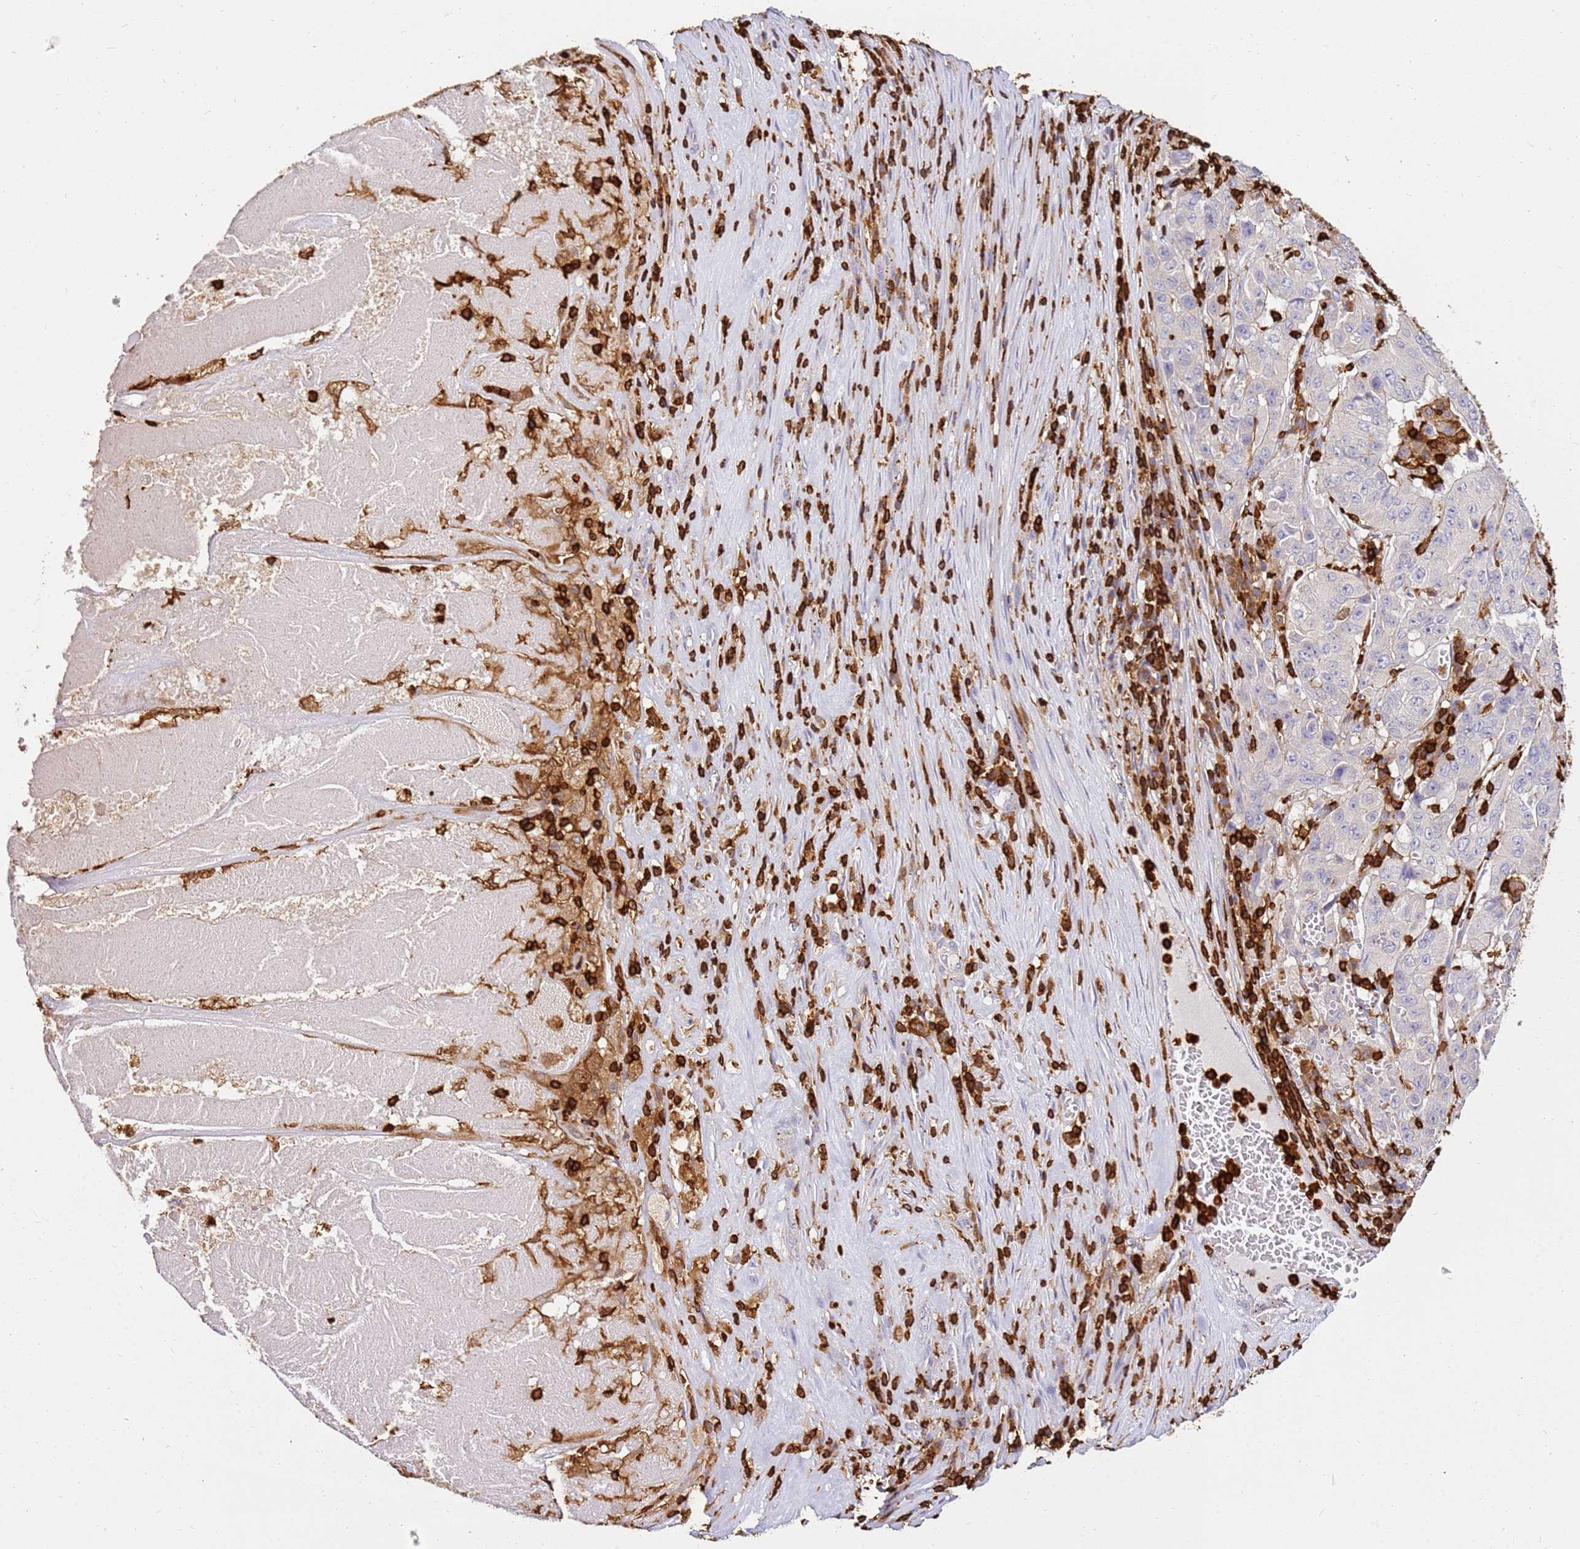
{"staining": {"intensity": "negative", "quantity": "none", "location": "none"}, "tissue": "pancreatic cancer", "cell_type": "Tumor cells", "image_type": "cancer", "snomed": [{"axis": "morphology", "description": "Adenocarcinoma, NOS"}, {"axis": "topography", "description": "Pancreas"}], "caption": "There is no significant positivity in tumor cells of pancreatic cancer (adenocarcinoma). Nuclei are stained in blue.", "gene": "CORO1A", "patient": {"sex": "male", "age": 63}}